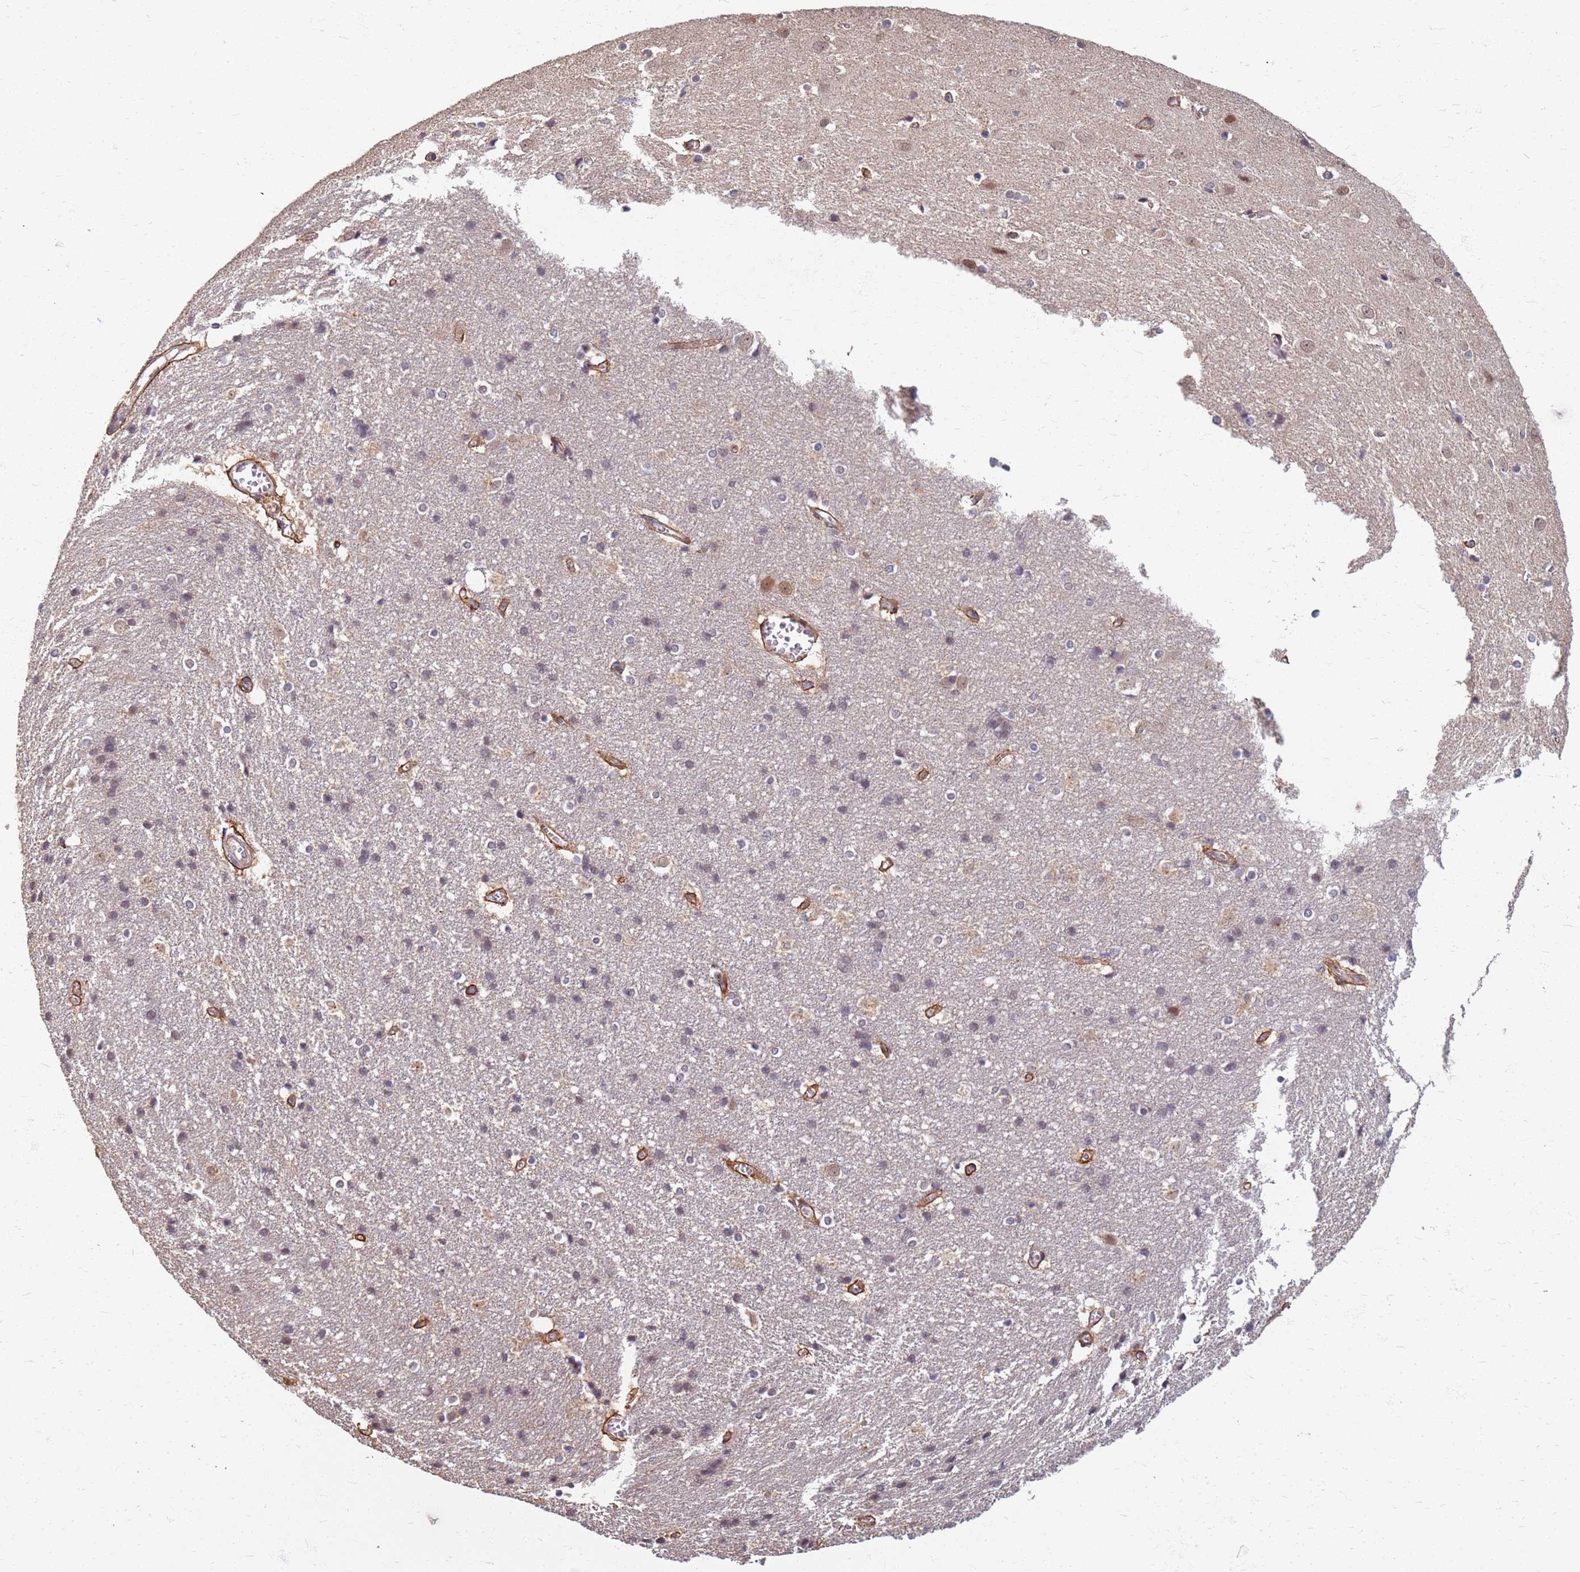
{"staining": {"intensity": "moderate", "quantity": ">75%", "location": "cytoplasmic/membranous"}, "tissue": "cerebral cortex", "cell_type": "Endothelial cells", "image_type": "normal", "snomed": [{"axis": "morphology", "description": "Normal tissue, NOS"}, {"axis": "topography", "description": "Cerebral cortex"}], "caption": "The histopathology image demonstrates a brown stain indicating the presence of a protein in the cytoplasmic/membranous of endothelial cells in cerebral cortex. The protein of interest is stained brown, and the nuclei are stained in blue (DAB IHC with brightfield microscopy, high magnification).", "gene": "ITGB4", "patient": {"sex": "male", "age": 54}}